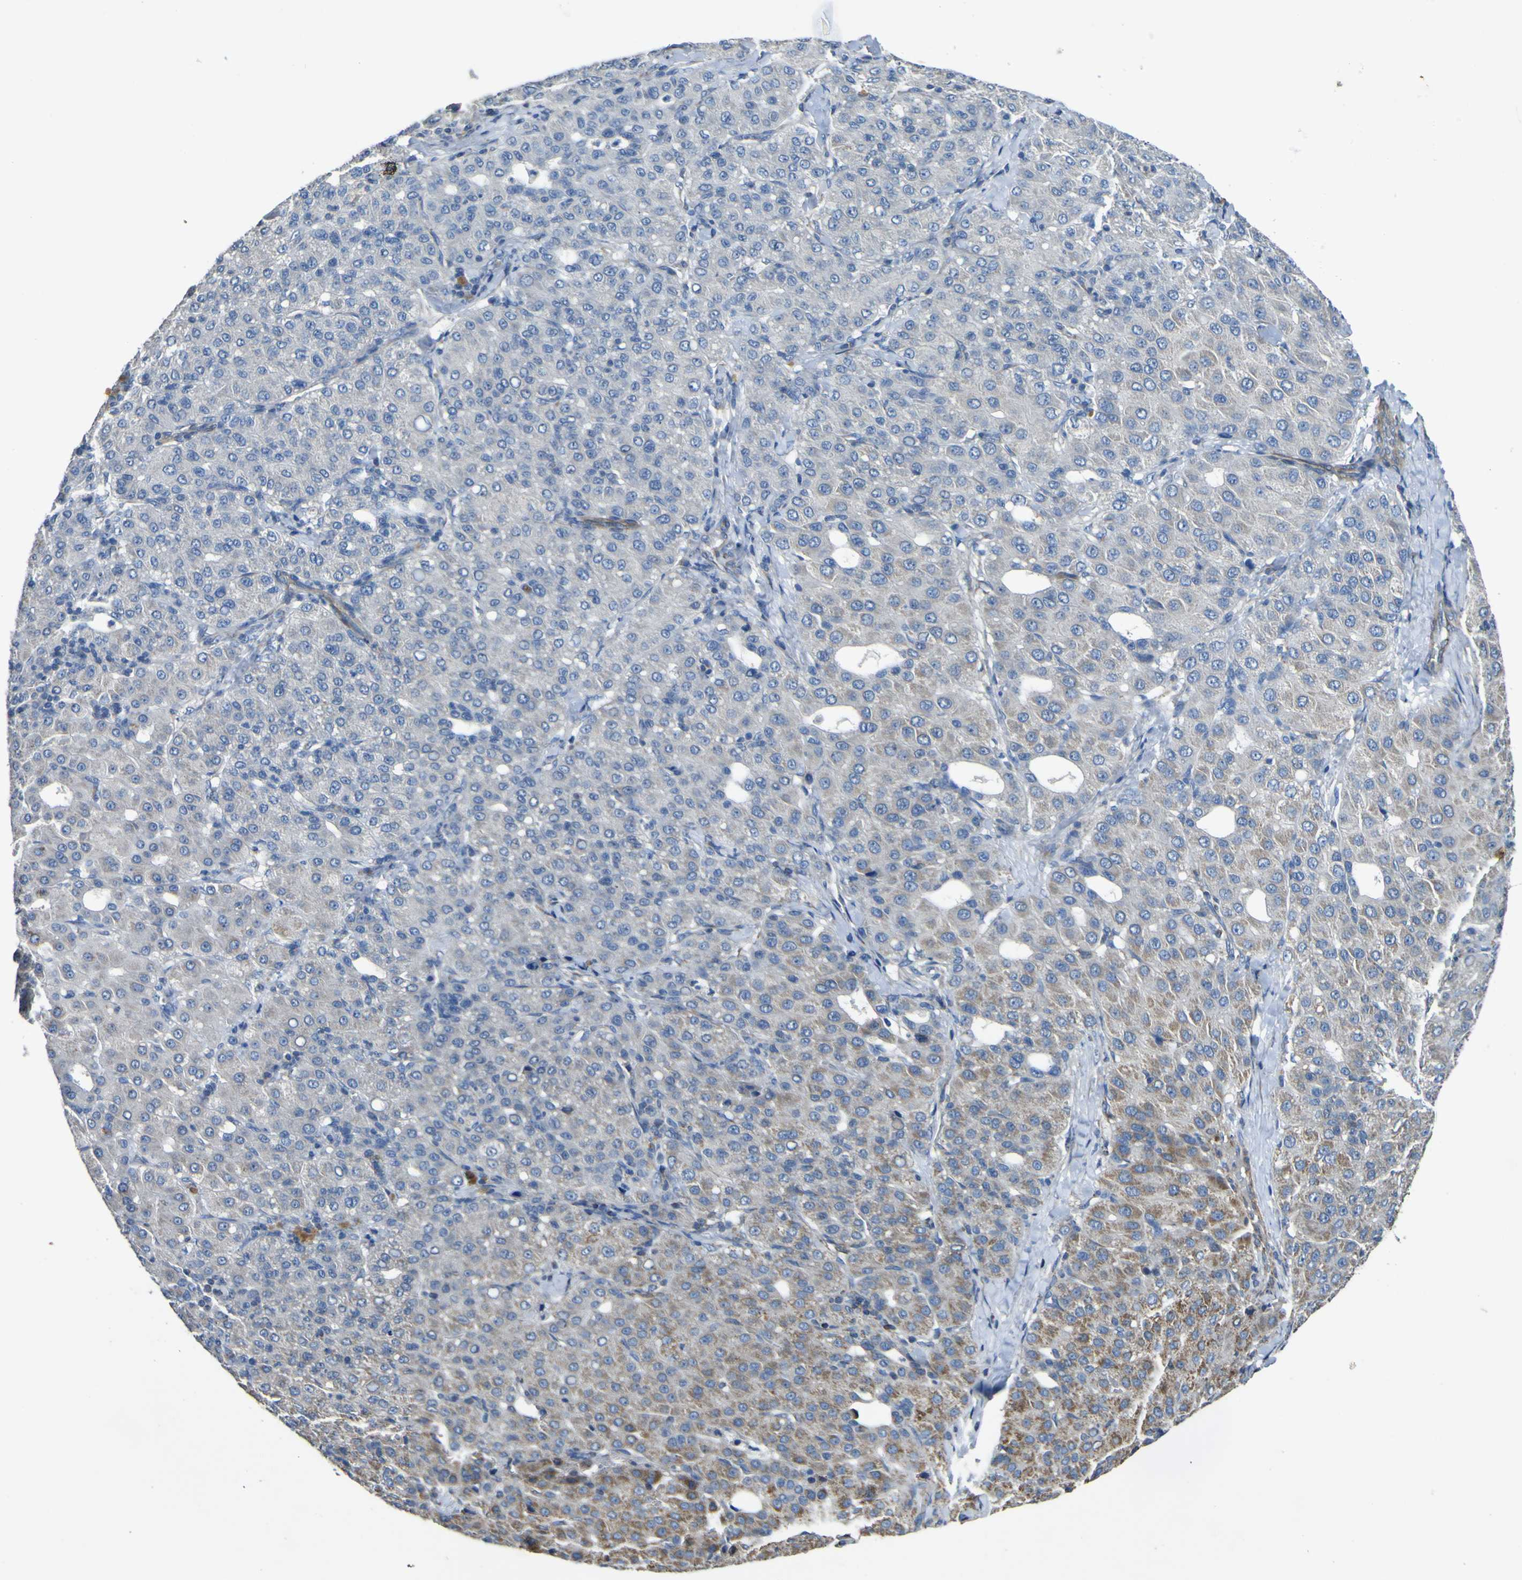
{"staining": {"intensity": "moderate", "quantity": "<25%", "location": "cytoplasmic/membranous"}, "tissue": "liver cancer", "cell_type": "Tumor cells", "image_type": "cancer", "snomed": [{"axis": "morphology", "description": "Carcinoma, Hepatocellular, NOS"}, {"axis": "topography", "description": "Liver"}], "caption": "Hepatocellular carcinoma (liver) tissue displays moderate cytoplasmic/membranous staining in about <25% of tumor cells, visualized by immunohistochemistry. Using DAB (3,3'-diaminobenzidine) (brown) and hematoxylin (blue) stains, captured at high magnification using brightfield microscopy.", "gene": "ALDH18A1", "patient": {"sex": "male", "age": 65}}